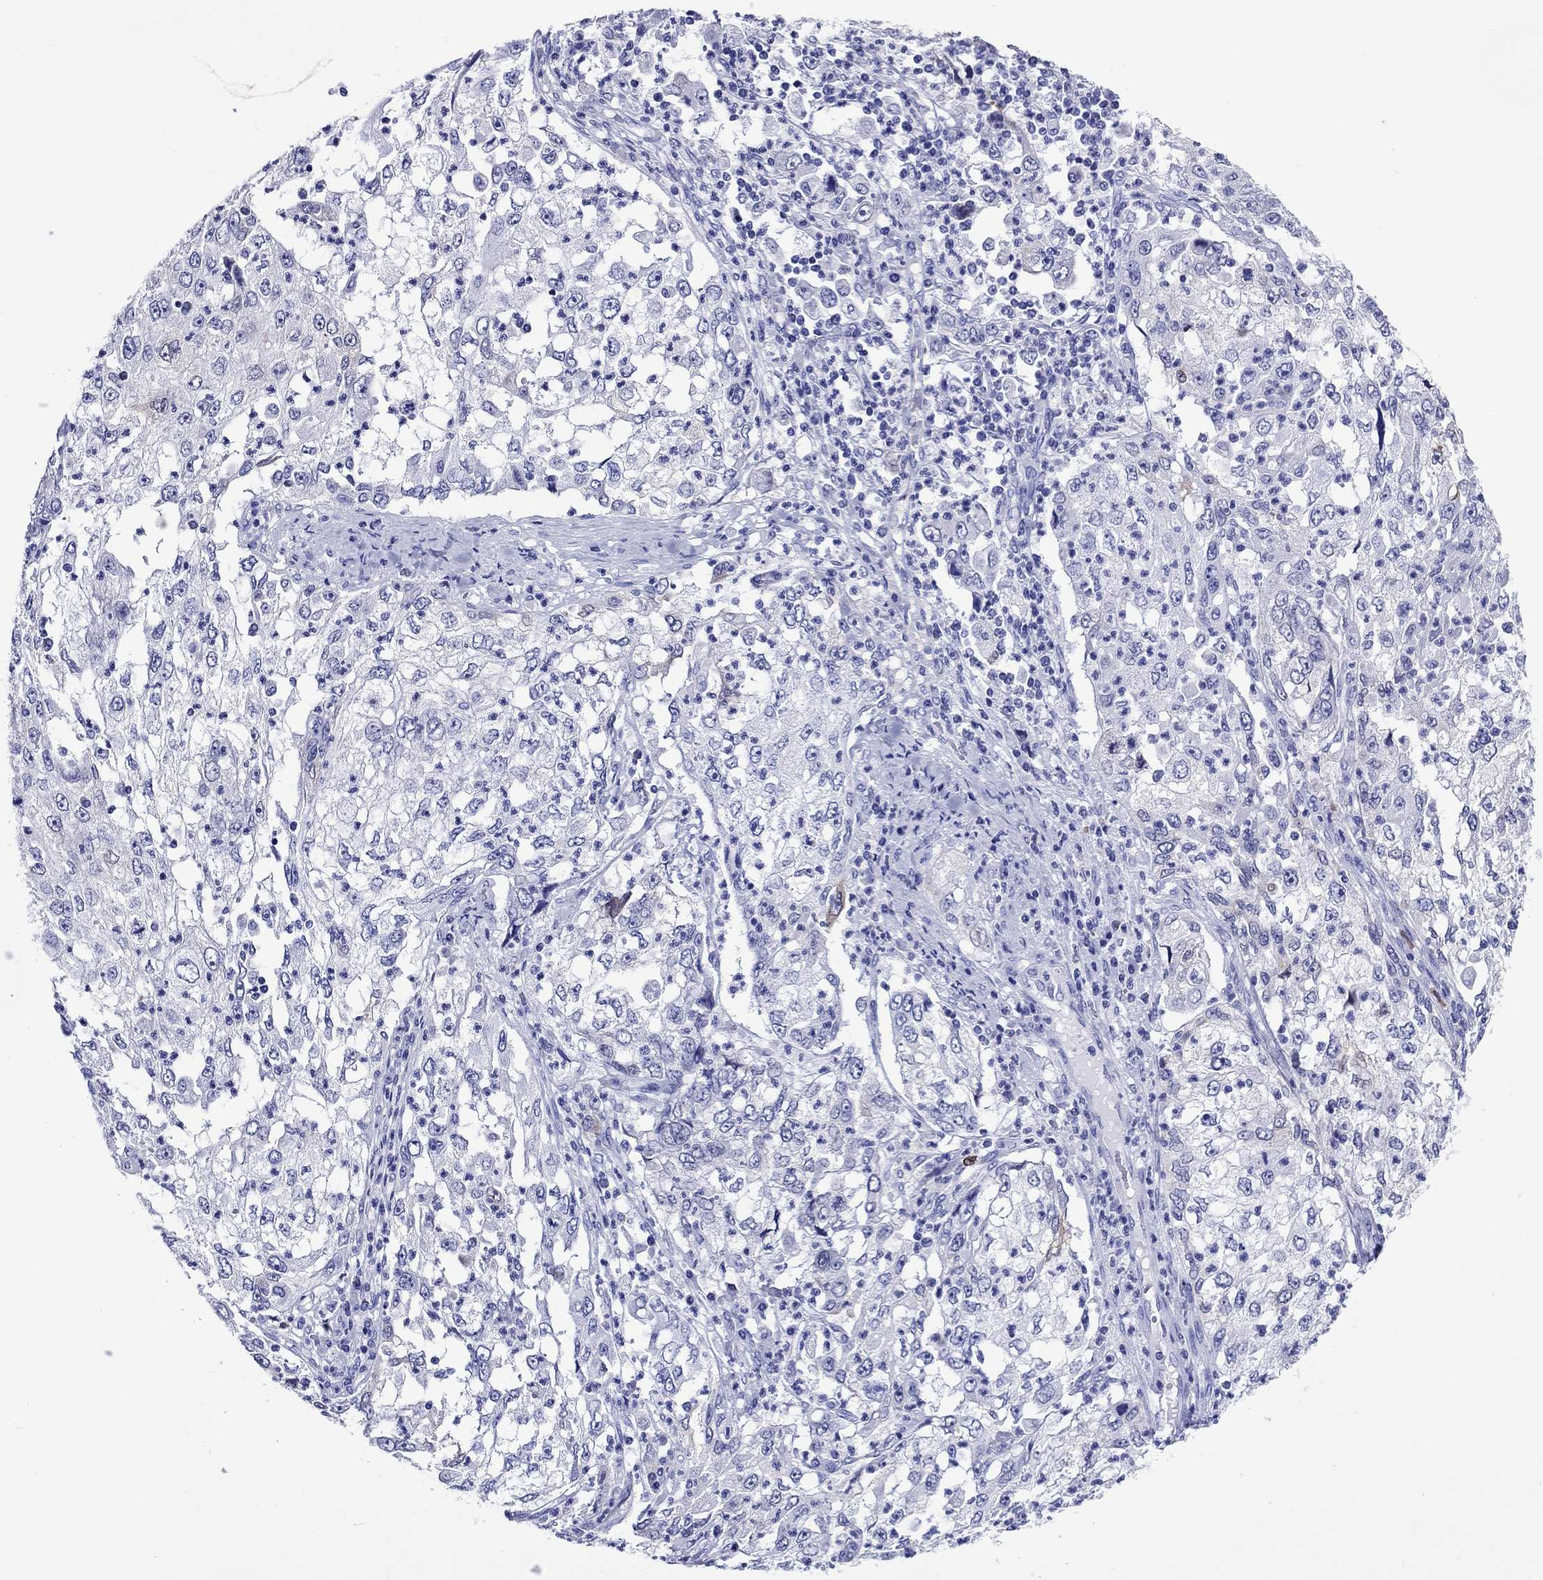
{"staining": {"intensity": "negative", "quantity": "none", "location": "none"}, "tissue": "cervical cancer", "cell_type": "Tumor cells", "image_type": "cancer", "snomed": [{"axis": "morphology", "description": "Squamous cell carcinoma, NOS"}, {"axis": "topography", "description": "Cervix"}], "caption": "This is a histopathology image of immunohistochemistry staining of cervical cancer (squamous cell carcinoma), which shows no positivity in tumor cells.", "gene": "ADORA2A", "patient": {"sex": "female", "age": 36}}